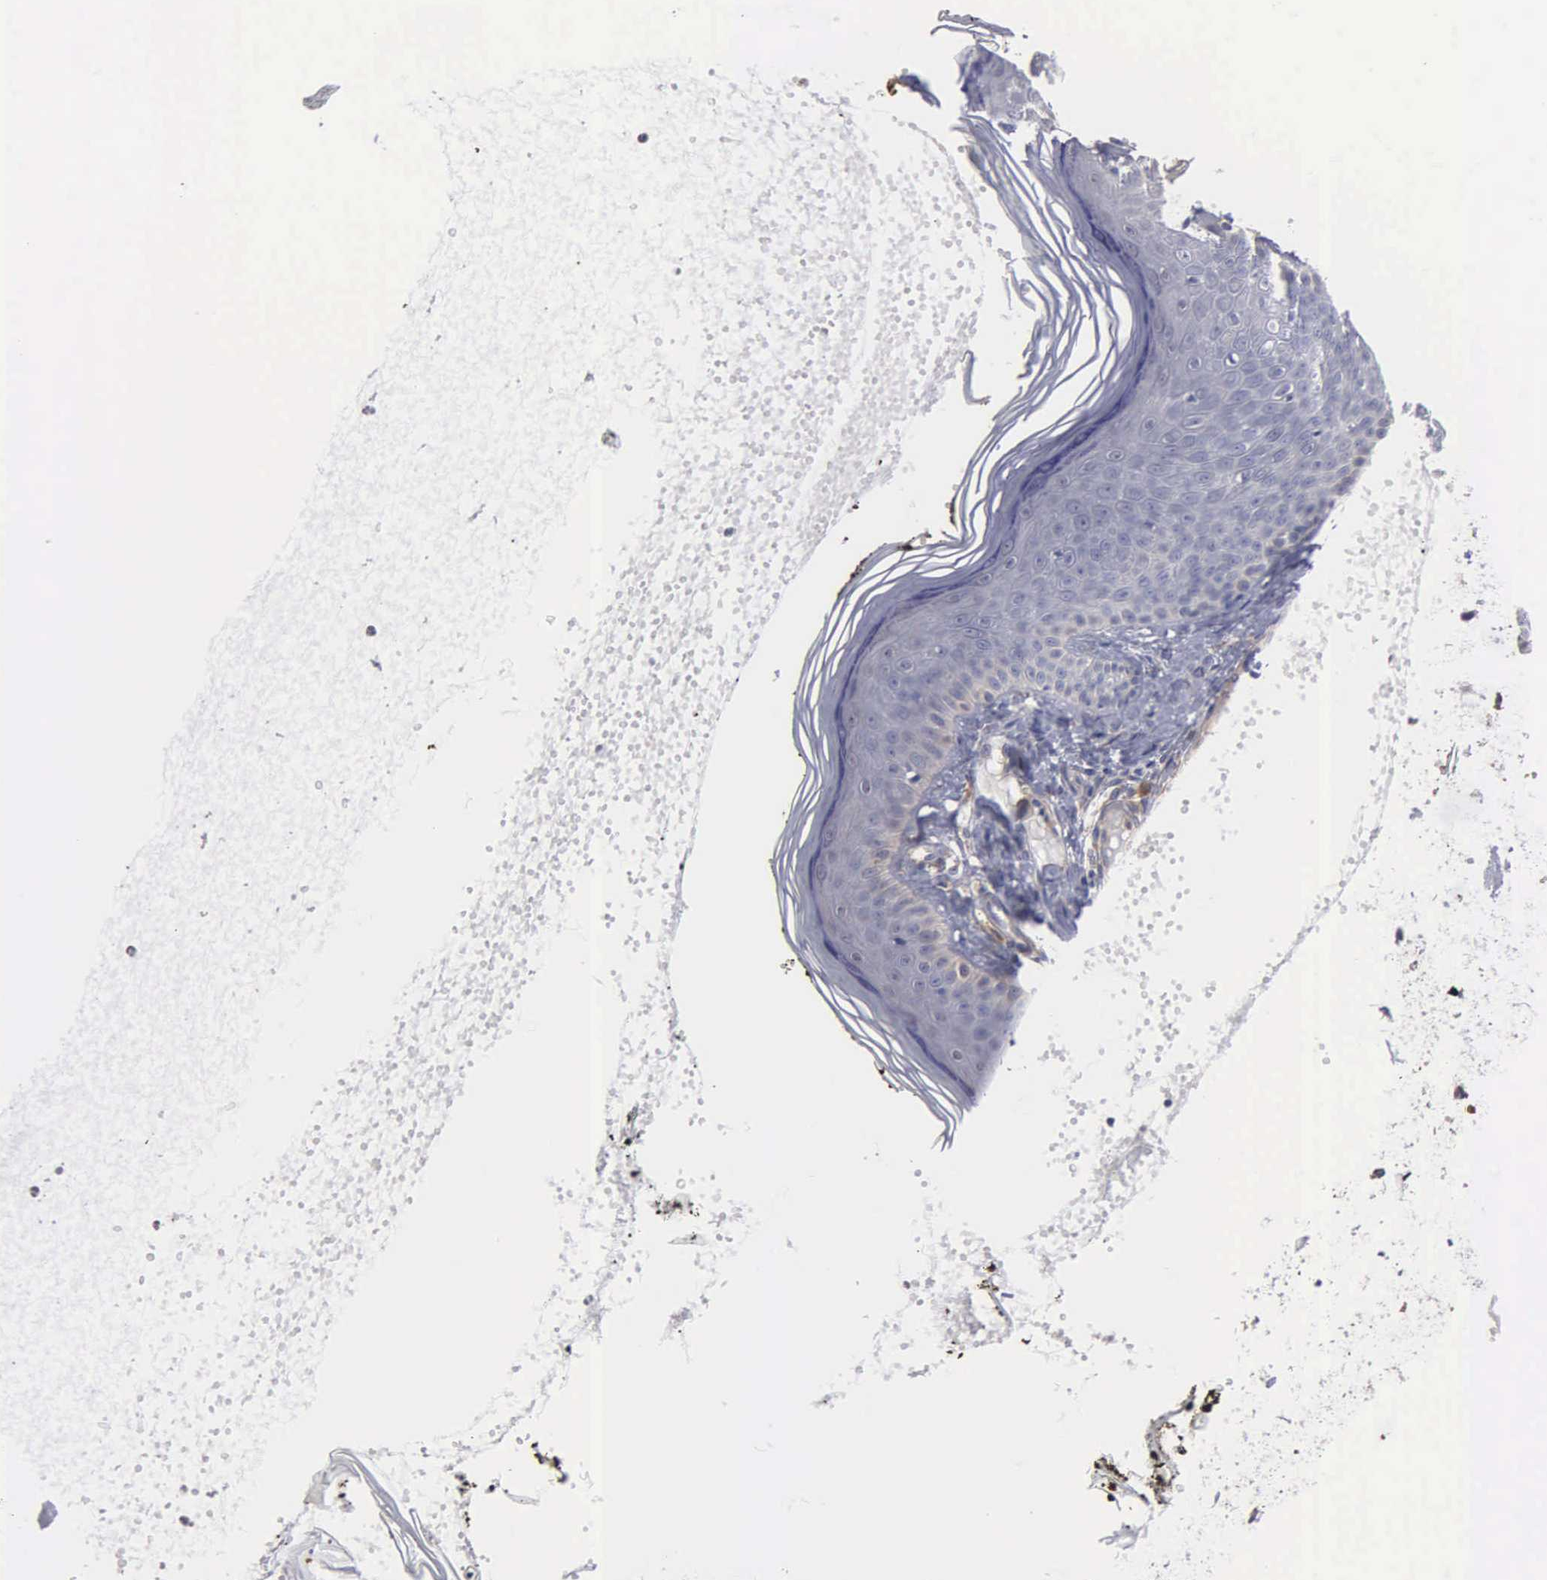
{"staining": {"intensity": "weak", "quantity": "25%-75%", "location": "cytoplasmic/membranous"}, "tissue": "skin", "cell_type": "Fibroblasts", "image_type": "normal", "snomed": [{"axis": "morphology", "description": "Normal tissue, NOS"}, {"axis": "topography", "description": "Skin"}], "caption": "Fibroblasts display weak cytoplasmic/membranous positivity in about 25%-75% of cells in normal skin.", "gene": "LIN52", "patient": {"sex": "female", "age": 15}}